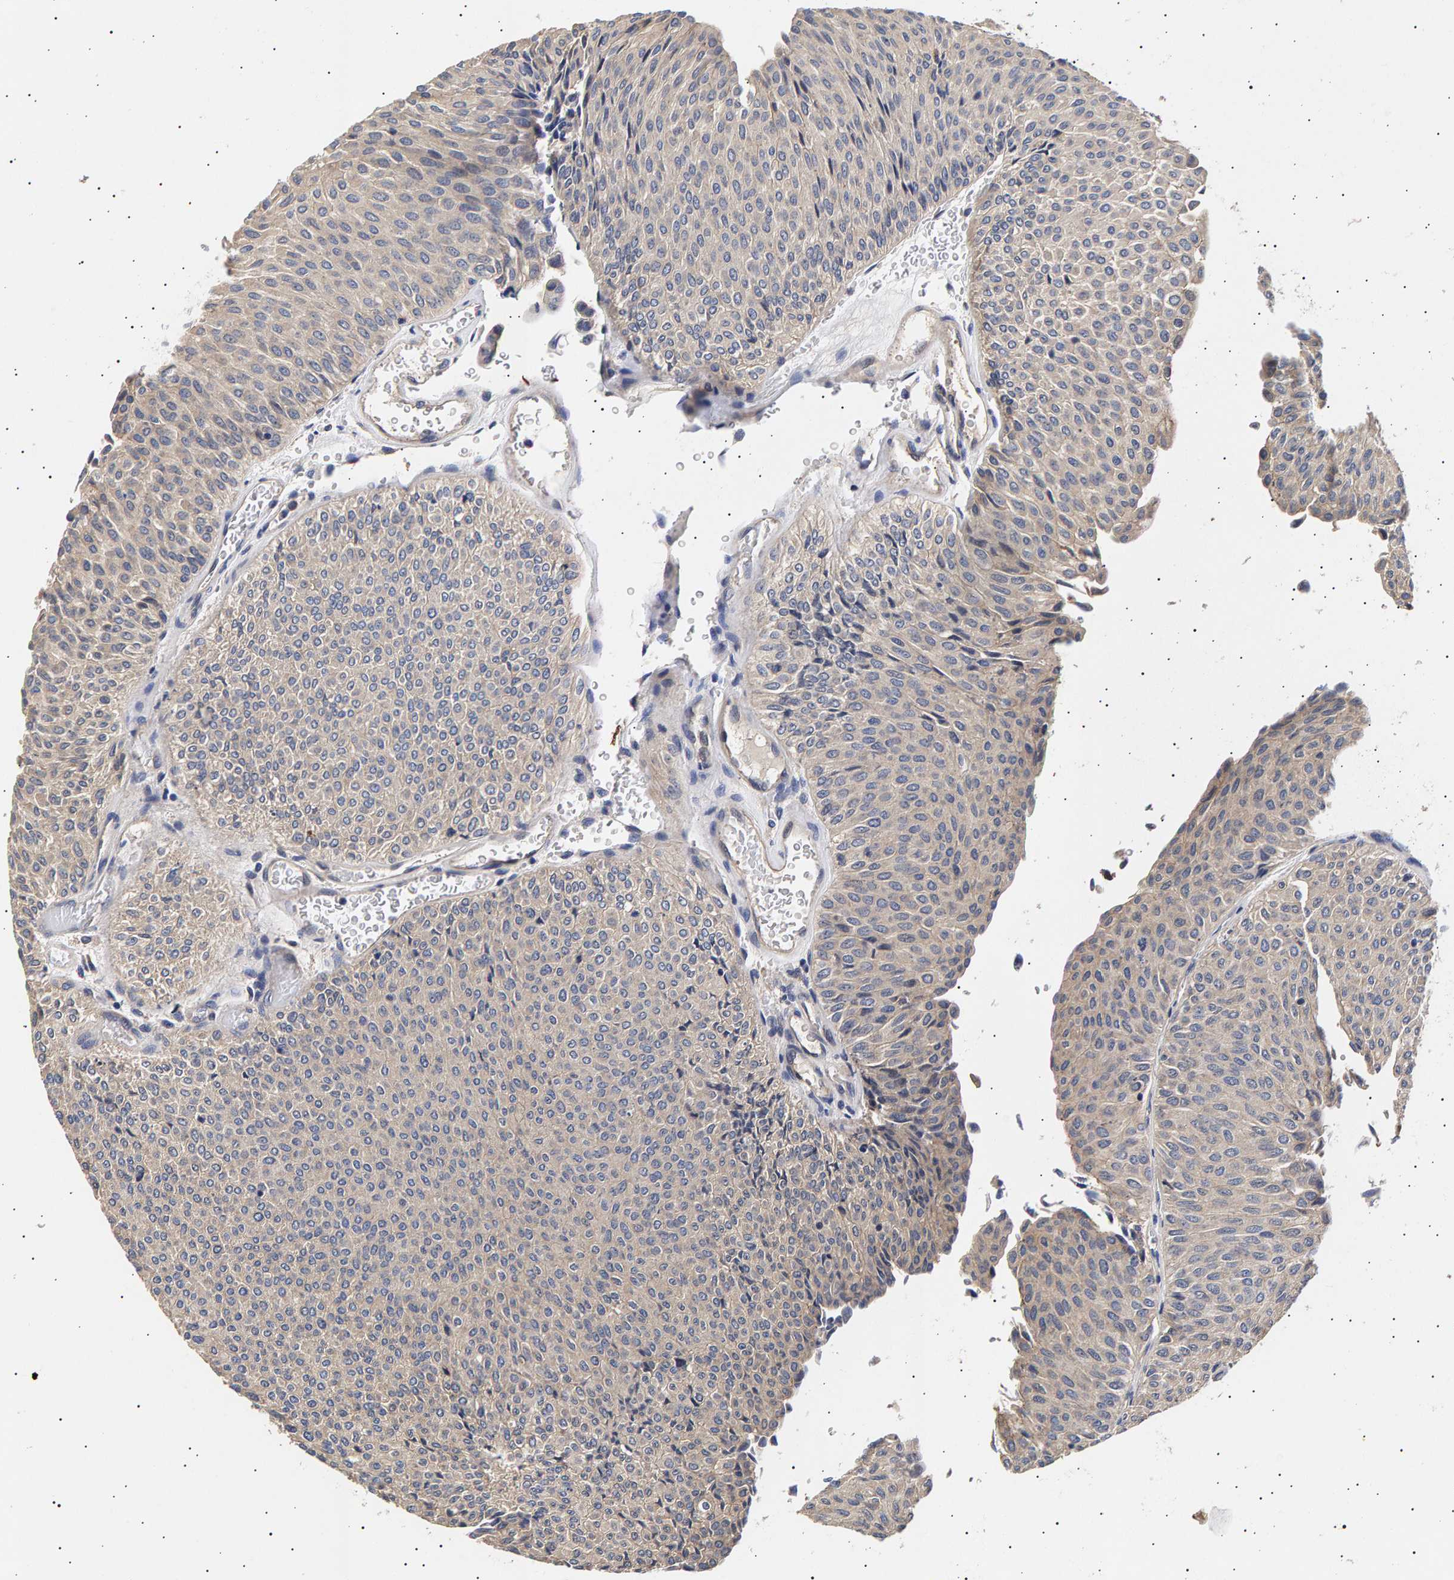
{"staining": {"intensity": "weak", "quantity": "<25%", "location": "cytoplasmic/membranous"}, "tissue": "urothelial cancer", "cell_type": "Tumor cells", "image_type": "cancer", "snomed": [{"axis": "morphology", "description": "Urothelial carcinoma, Low grade"}, {"axis": "topography", "description": "Urinary bladder"}], "caption": "The immunohistochemistry image has no significant staining in tumor cells of urothelial cancer tissue.", "gene": "ANKRD40", "patient": {"sex": "male", "age": 78}}